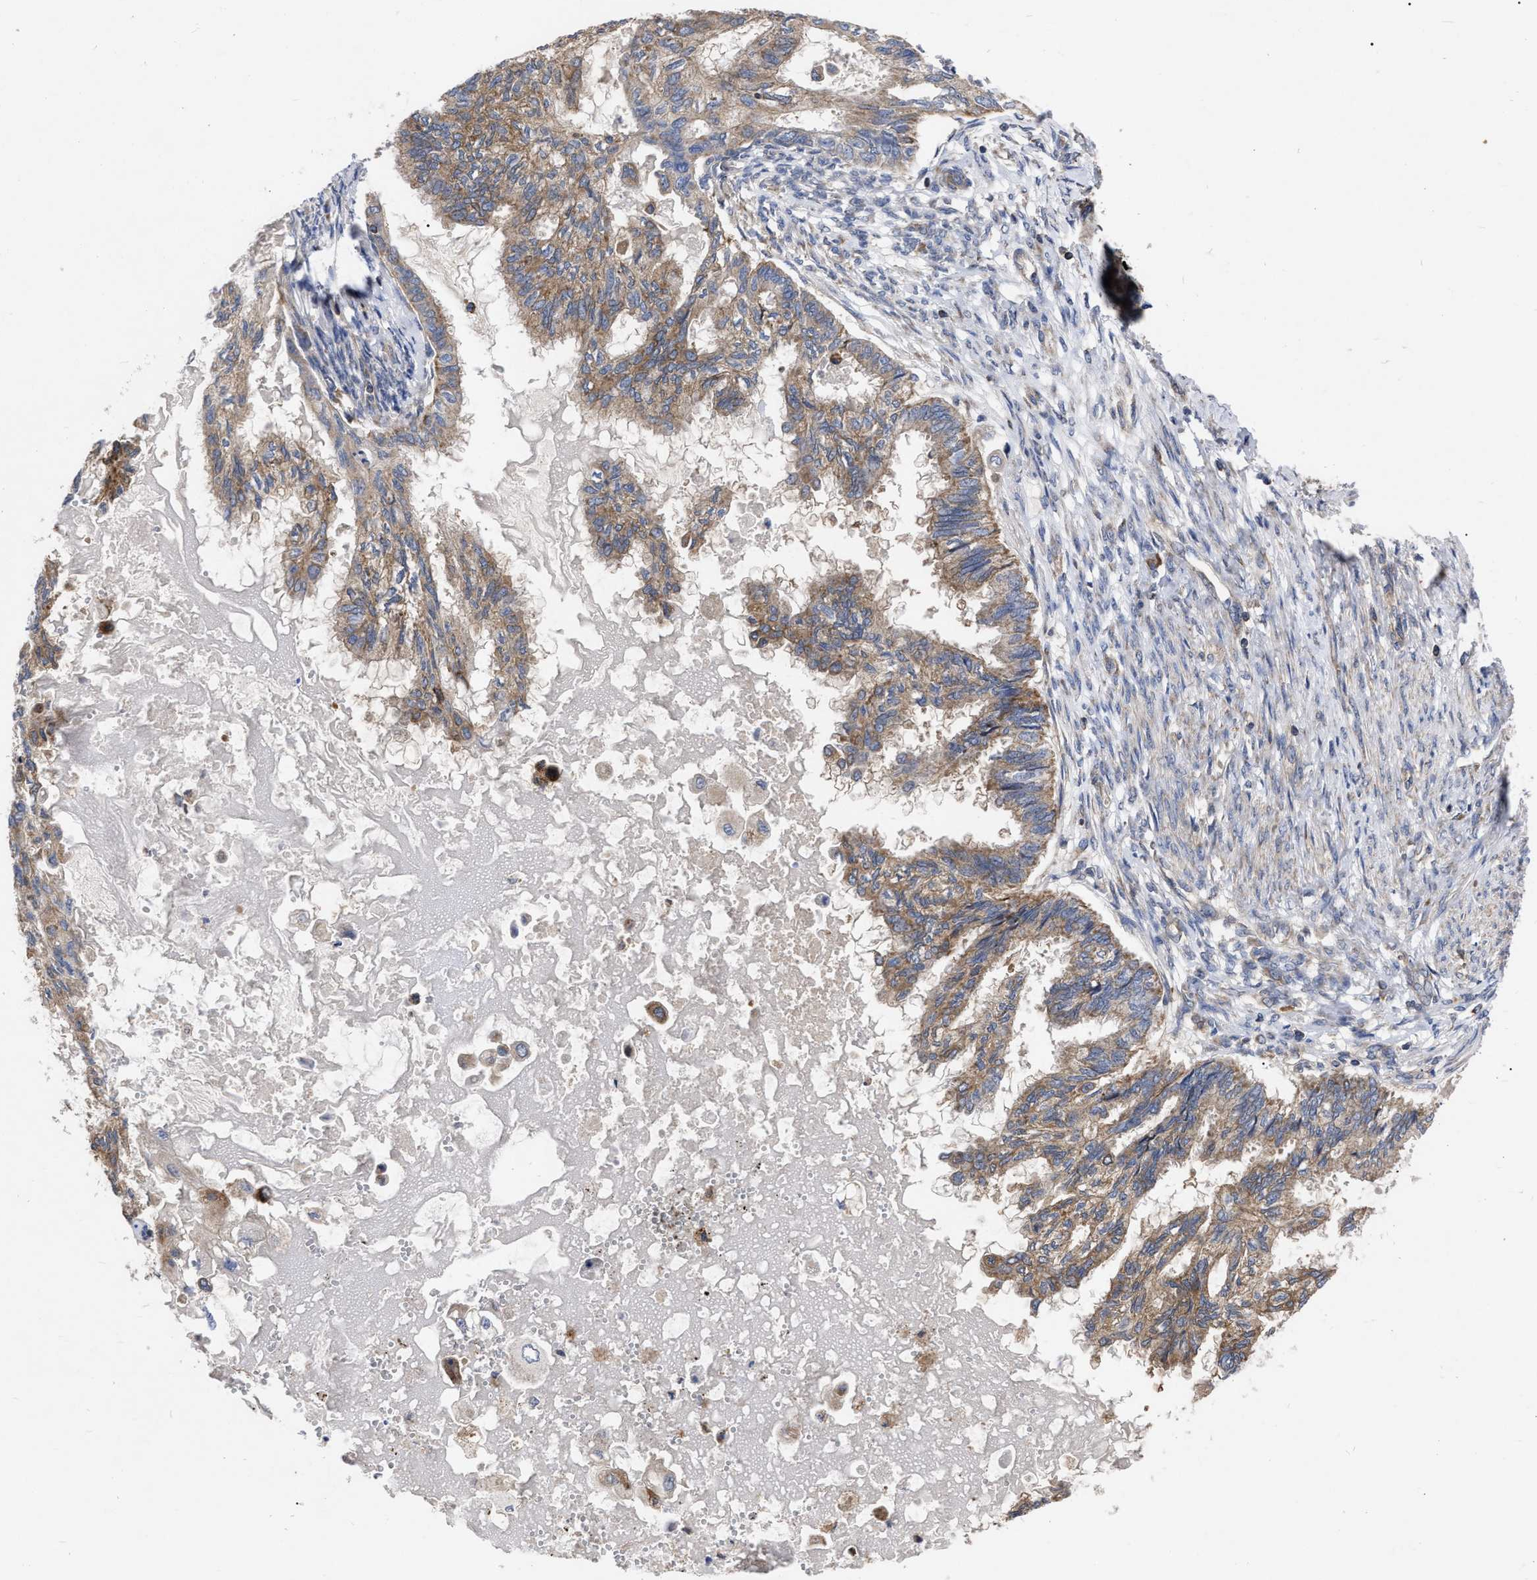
{"staining": {"intensity": "moderate", "quantity": ">75%", "location": "cytoplasmic/membranous"}, "tissue": "cervical cancer", "cell_type": "Tumor cells", "image_type": "cancer", "snomed": [{"axis": "morphology", "description": "Normal tissue, NOS"}, {"axis": "morphology", "description": "Adenocarcinoma, NOS"}, {"axis": "topography", "description": "Cervix"}, {"axis": "topography", "description": "Endometrium"}], "caption": "Protein analysis of cervical cancer tissue reveals moderate cytoplasmic/membranous staining in about >75% of tumor cells.", "gene": "CDKN2C", "patient": {"sex": "female", "age": 86}}